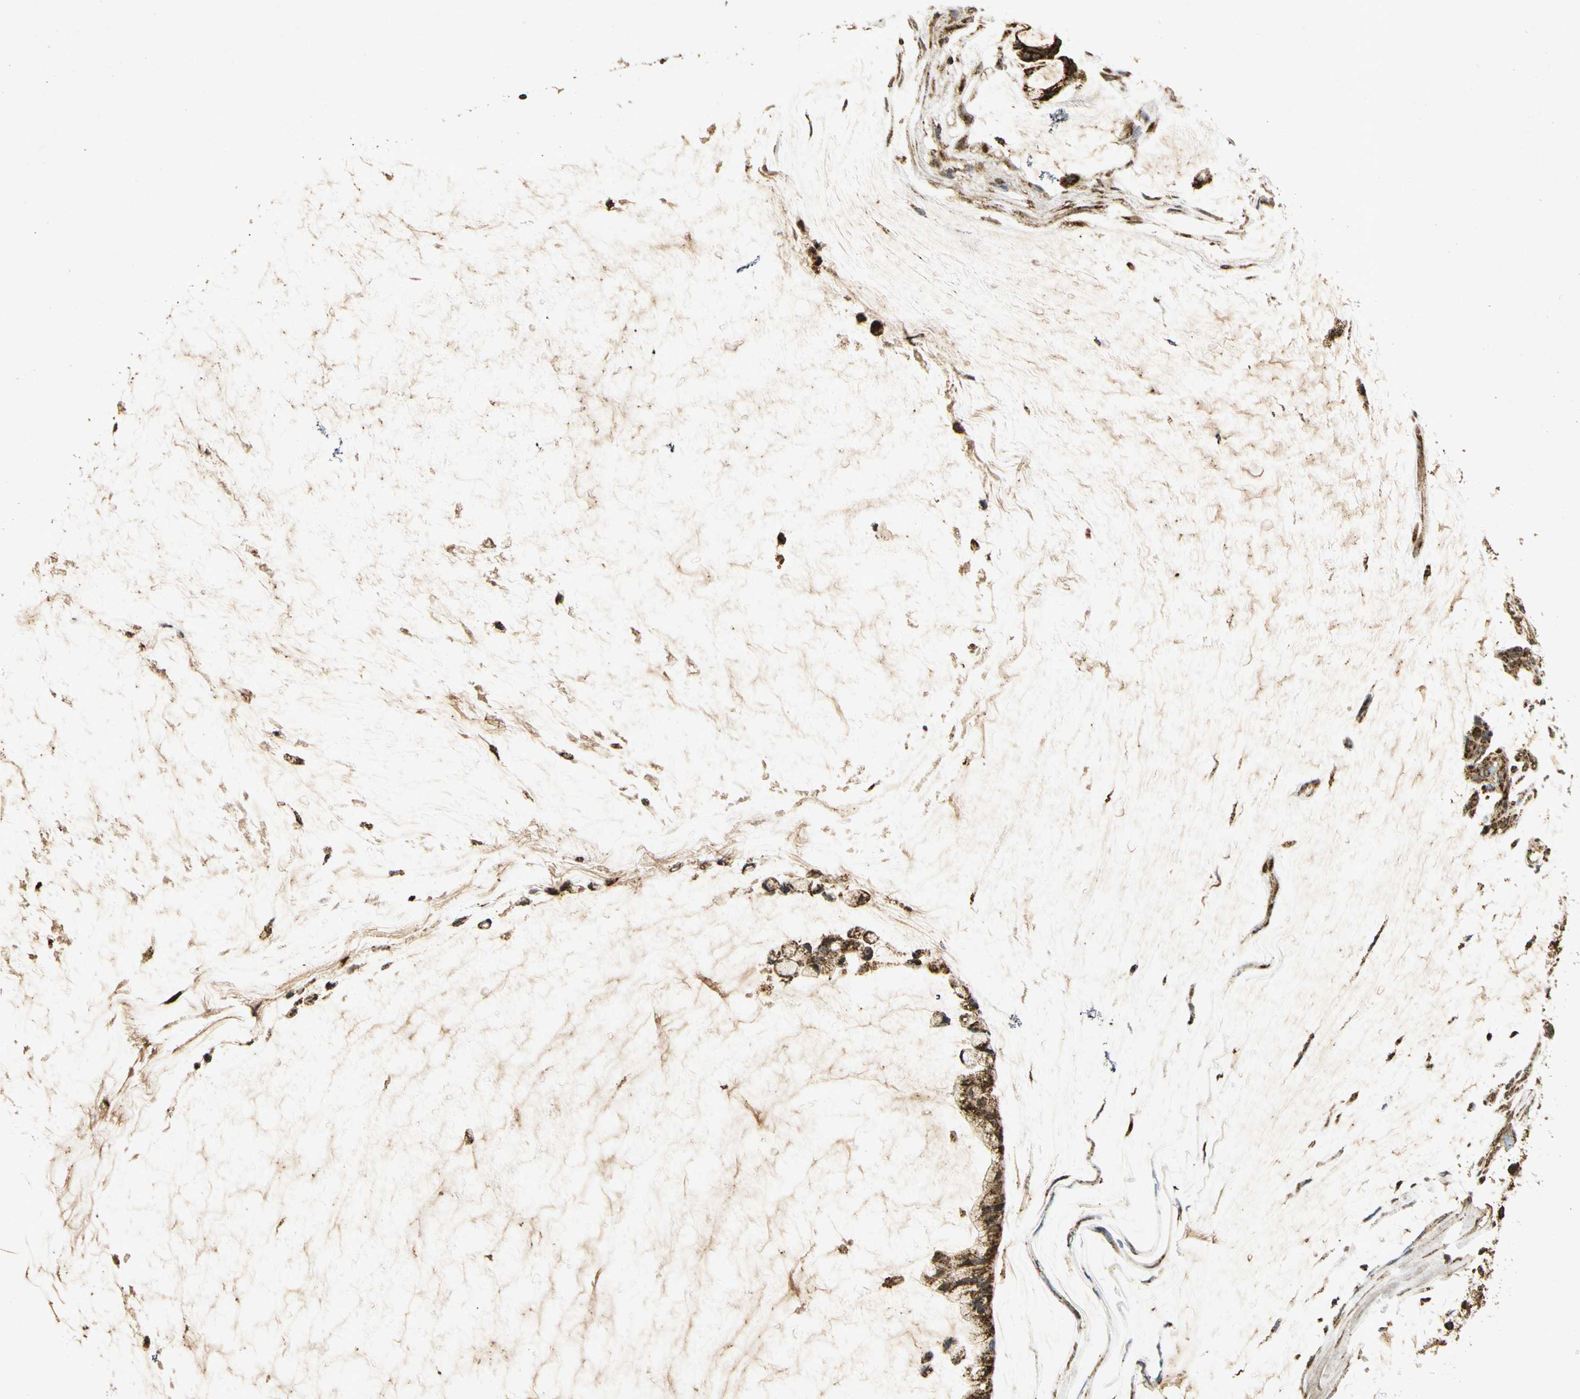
{"staining": {"intensity": "strong", "quantity": ">75%", "location": "cytoplasmic/membranous"}, "tissue": "ovarian cancer", "cell_type": "Tumor cells", "image_type": "cancer", "snomed": [{"axis": "morphology", "description": "Cystadenocarcinoma, mucinous, NOS"}, {"axis": "topography", "description": "Ovary"}], "caption": "Protein expression analysis of ovarian cancer exhibits strong cytoplasmic/membranous expression in approximately >75% of tumor cells.", "gene": "PRDX3", "patient": {"sex": "female", "age": 39}}